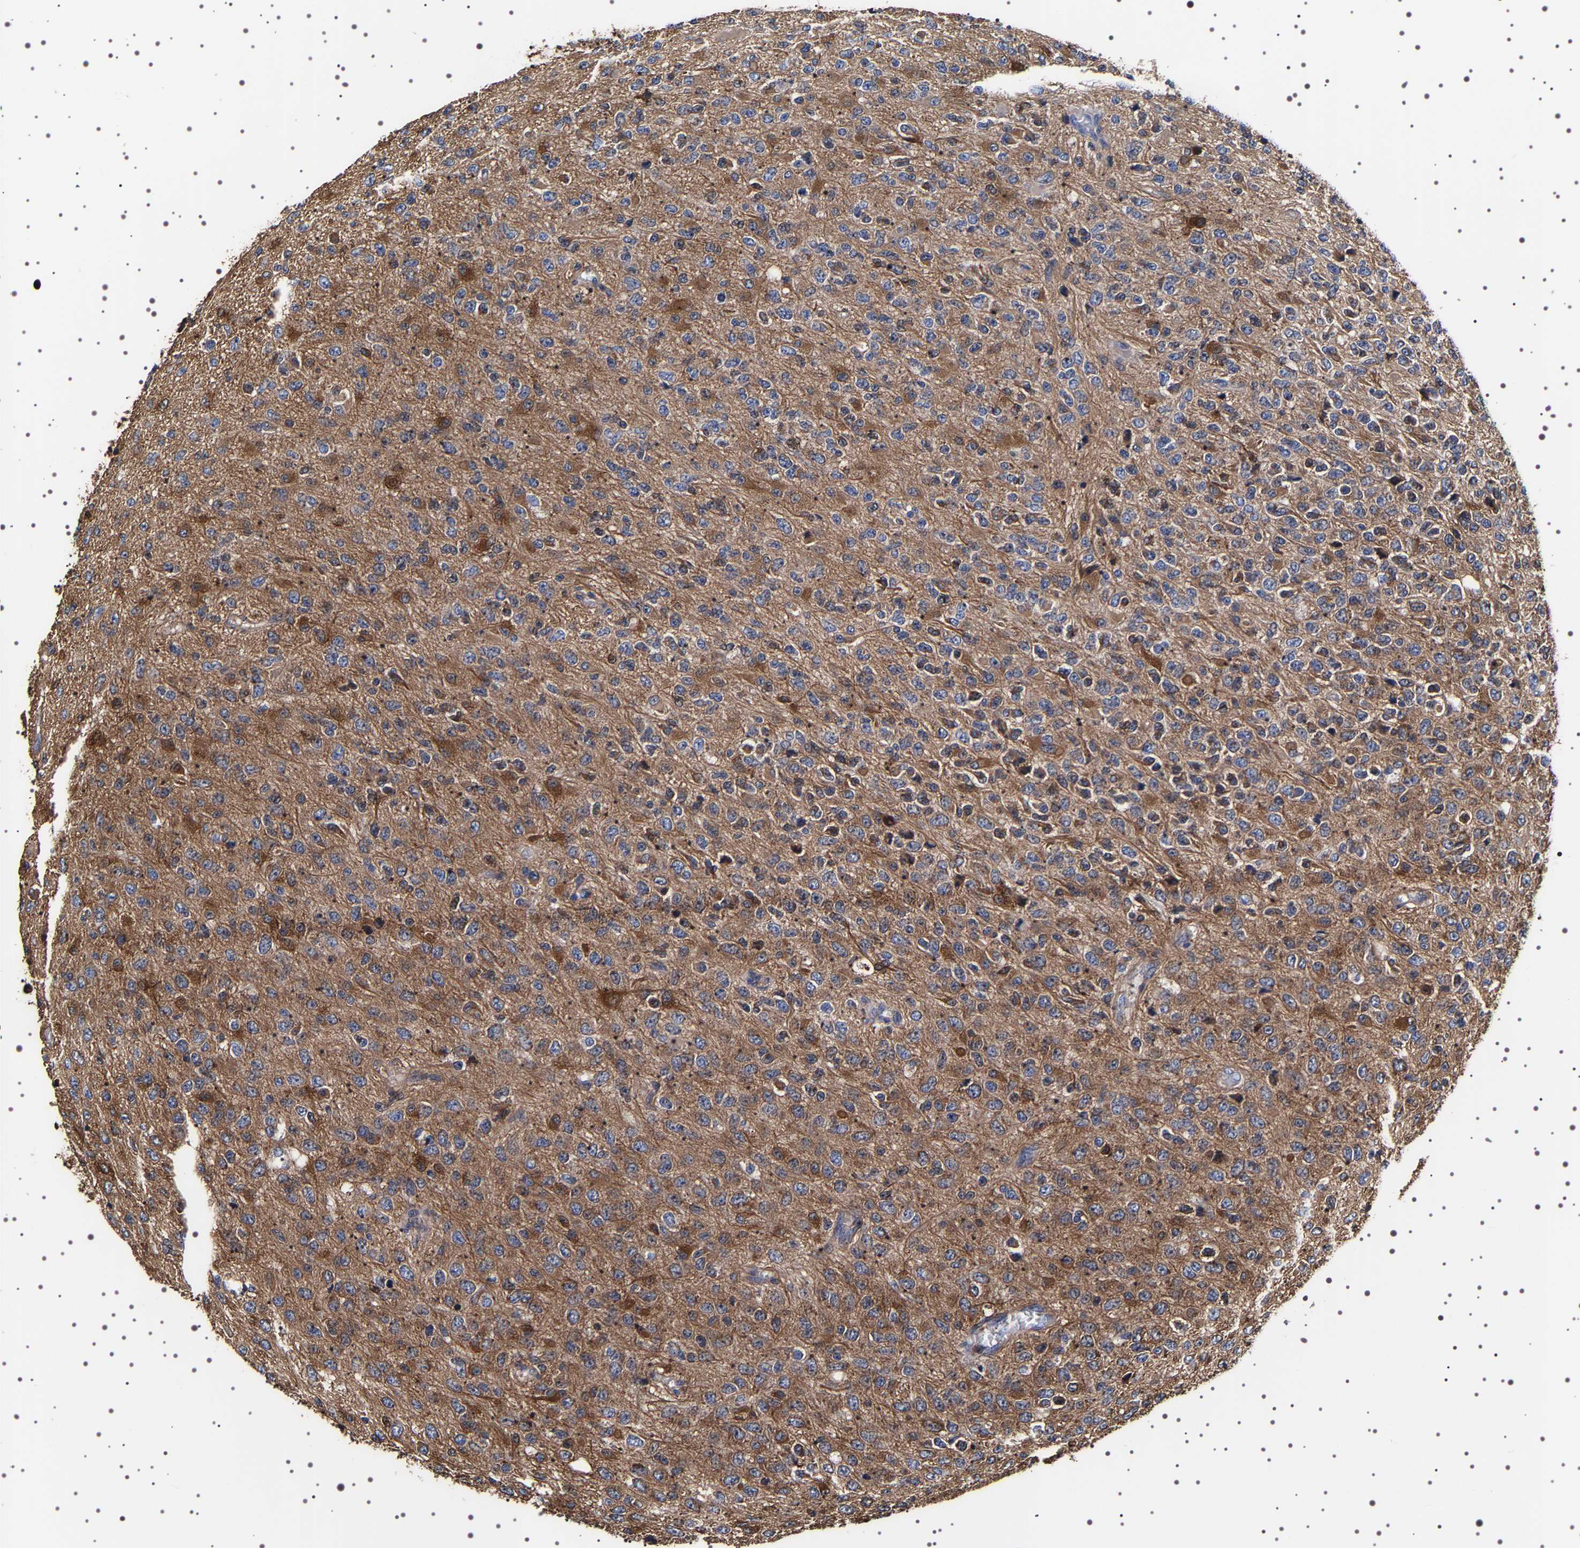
{"staining": {"intensity": "moderate", "quantity": "25%-75%", "location": "cytoplasmic/membranous"}, "tissue": "glioma", "cell_type": "Tumor cells", "image_type": "cancer", "snomed": [{"axis": "morphology", "description": "Glioma, malignant, High grade"}, {"axis": "topography", "description": "pancreas cauda"}], "caption": "High-magnification brightfield microscopy of glioma stained with DAB (brown) and counterstained with hematoxylin (blue). tumor cells exhibit moderate cytoplasmic/membranous positivity is present in about25%-75% of cells. The protein of interest is shown in brown color, while the nuclei are stained blue.", "gene": "WDR1", "patient": {"sex": "male", "age": 60}}